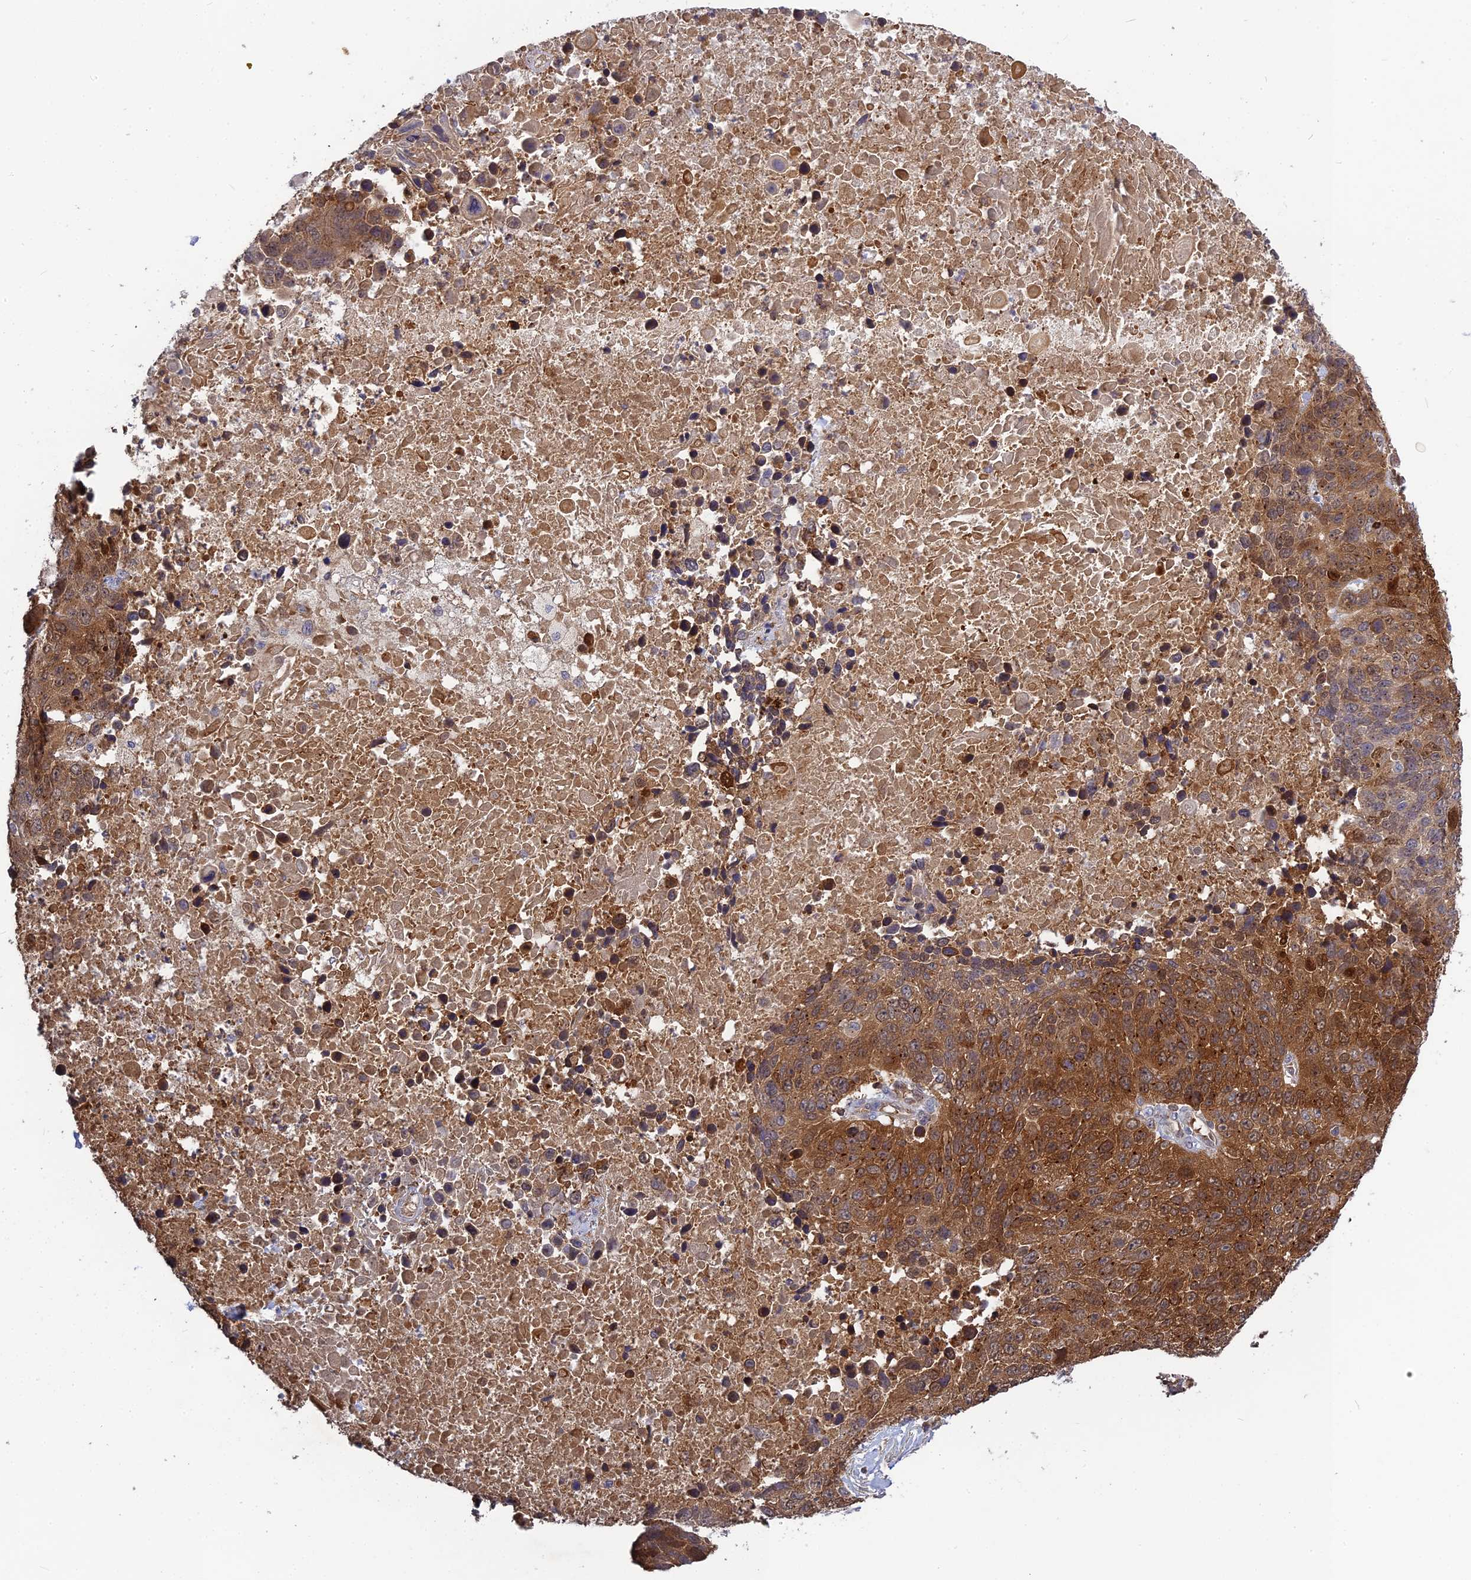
{"staining": {"intensity": "moderate", "quantity": ">75%", "location": "cytoplasmic/membranous,nuclear"}, "tissue": "lung cancer", "cell_type": "Tumor cells", "image_type": "cancer", "snomed": [{"axis": "morphology", "description": "Normal tissue, NOS"}, {"axis": "morphology", "description": "Squamous cell carcinoma, NOS"}, {"axis": "topography", "description": "Lymph node"}, {"axis": "topography", "description": "Lung"}], "caption": "Brown immunohistochemical staining in human squamous cell carcinoma (lung) demonstrates moderate cytoplasmic/membranous and nuclear staining in approximately >75% of tumor cells.", "gene": "RPIA", "patient": {"sex": "male", "age": 66}}